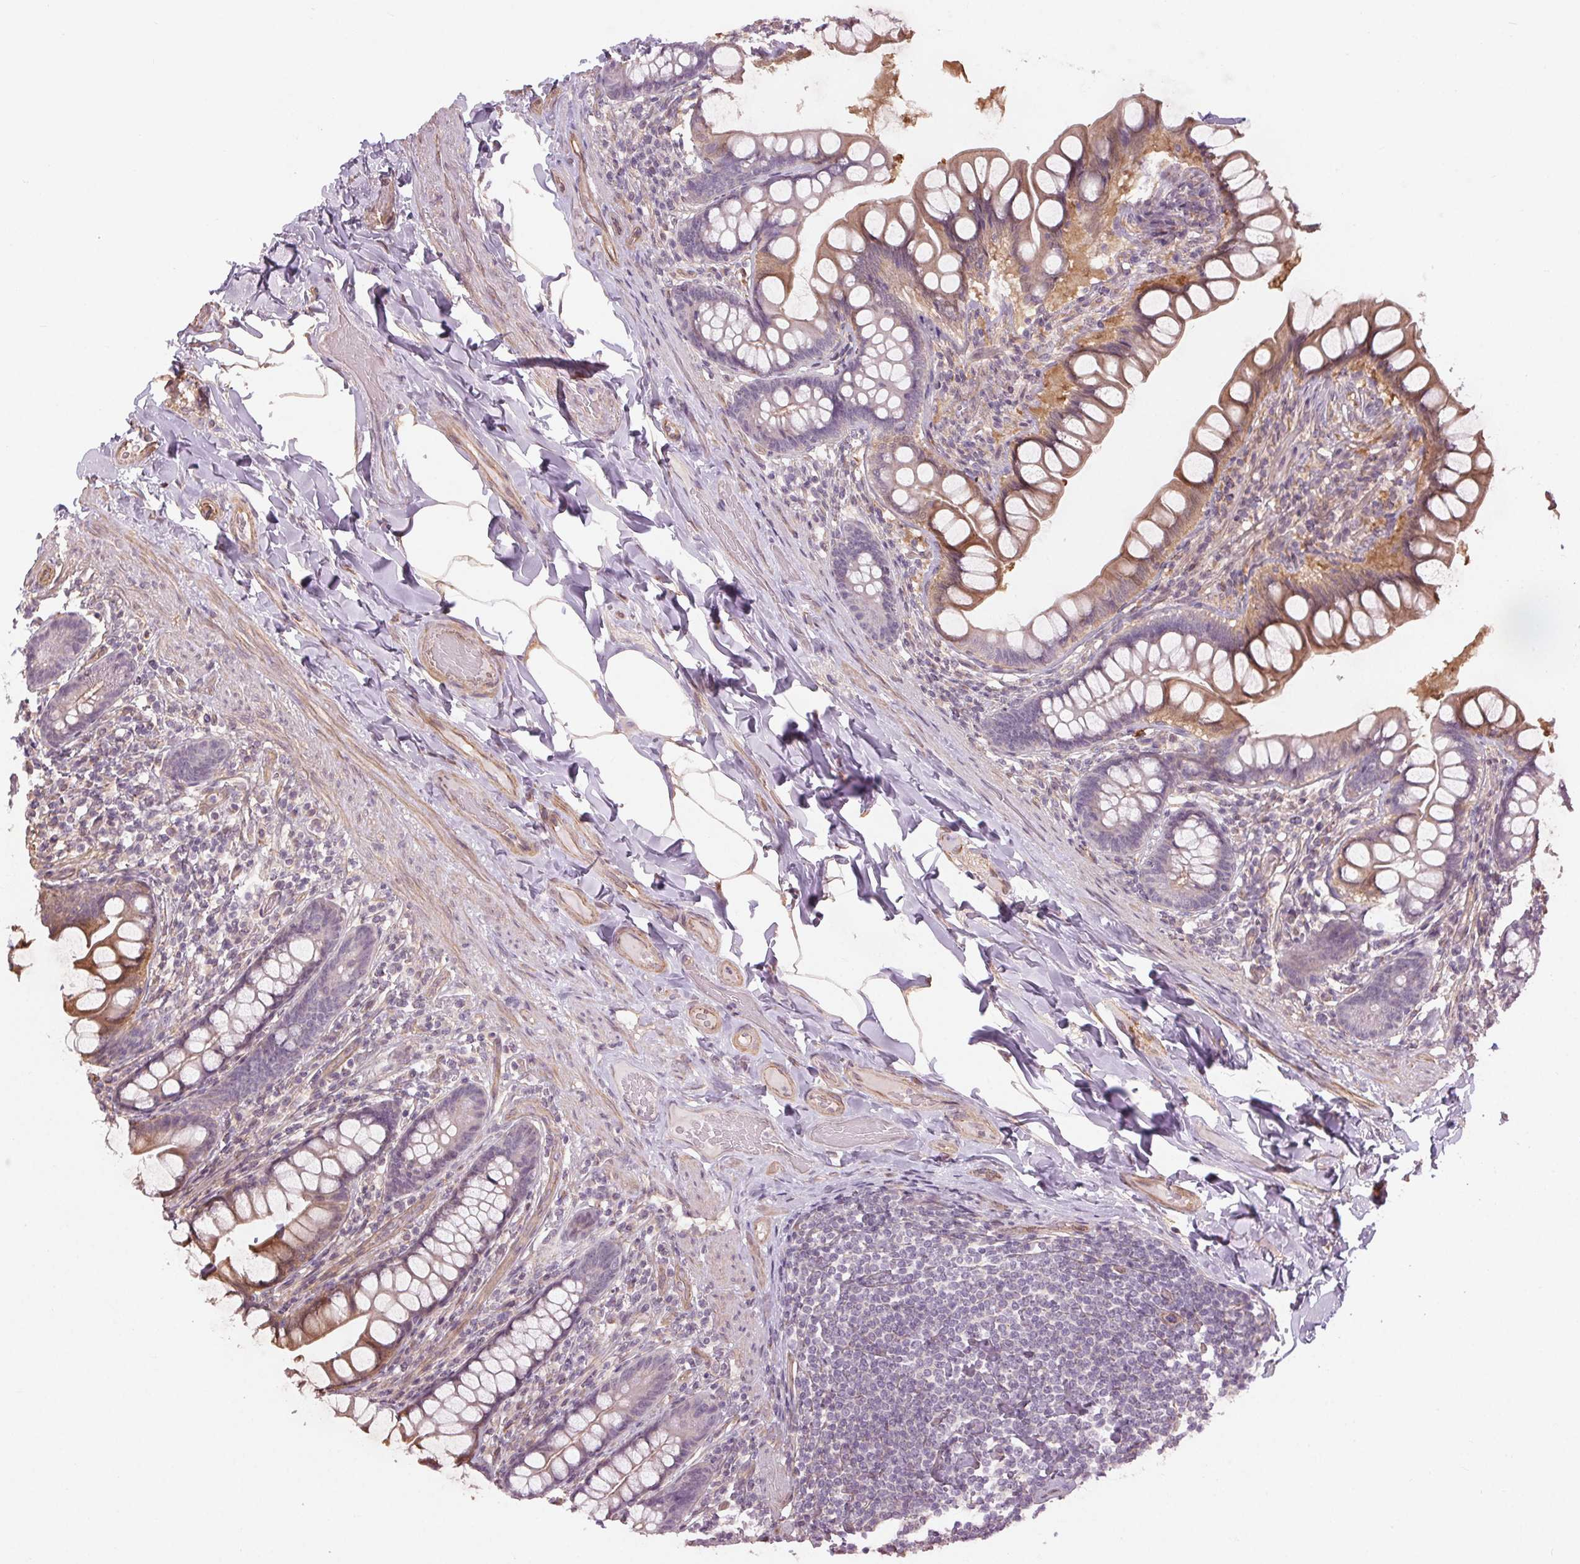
{"staining": {"intensity": "strong", "quantity": "<25%", "location": "cytoplasmic/membranous,nuclear"}, "tissue": "small intestine", "cell_type": "Glandular cells", "image_type": "normal", "snomed": [{"axis": "morphology", "description": "Normal tissue, NOS"}, {"axis": "topography", "description": "Small intestine"}], "caption": "Glandular cells exhibit strong cytoplasmic/membranous,nuclear expression in about <25% of cells in normal small intestine.", "gene": "CCSER1", "patient": {"sex": "male", "age": 70}}